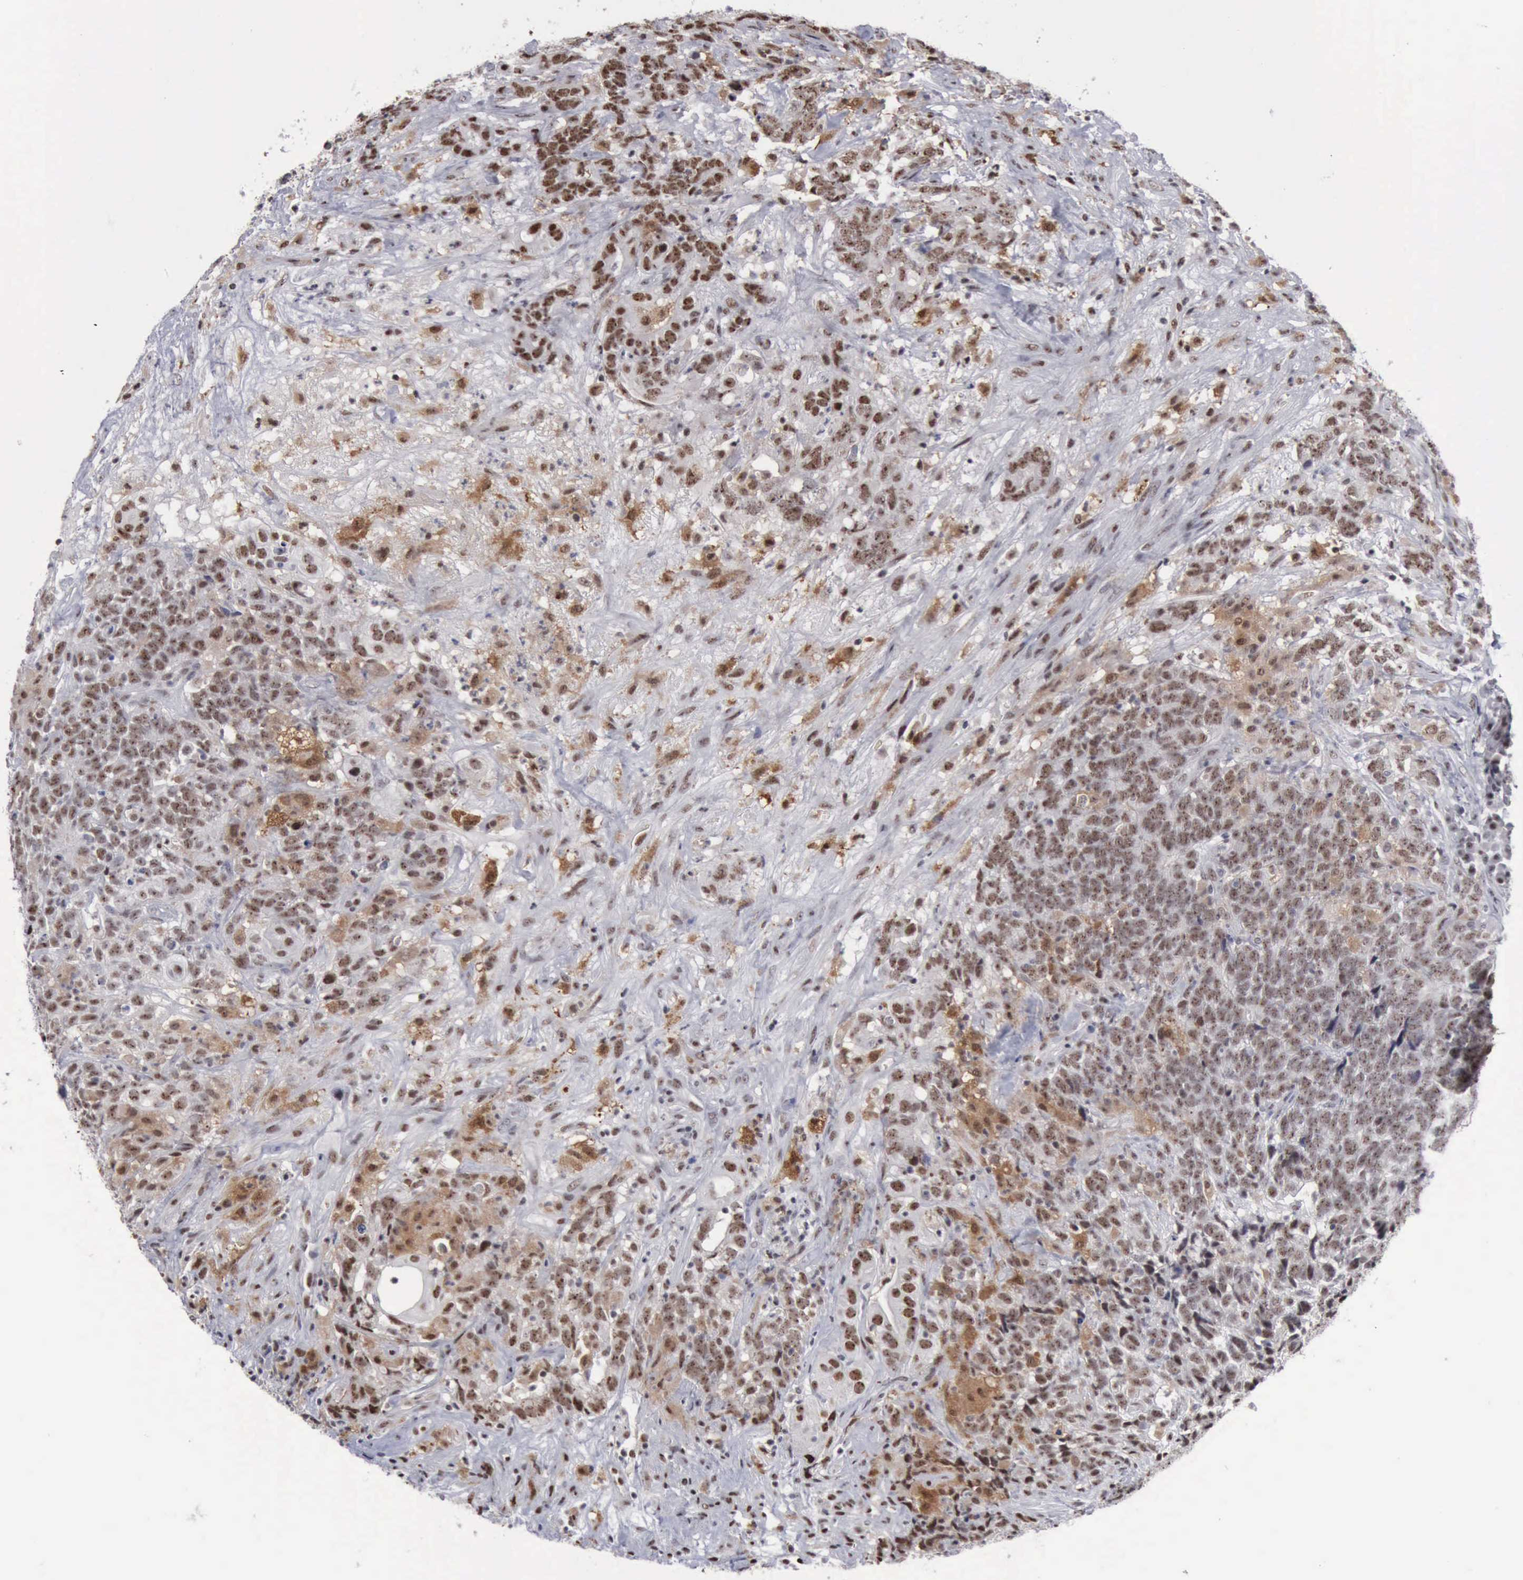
{"staining": {"intensity": "strong", "quantity": ">75%", "location": "nuclear"}, "tissue": "testis cancer", "cell_type": "Tumor cells", "image_type": "cancer", "snomed": [{"axis": "morphology", "description": "Carcinoma, Embryonal, NOS"}, {"axis": "topography", "description": "Testis"}], "caption": "Immunohistochemistry micrograph of human embryonal carcinoma (testis) stained for a protein (brown), which reveals high levels of strong nuclear expression in about >75% of tumor cells.", "gene": "KIAA0586", "patient": {"sex": "male", "age": 26}}